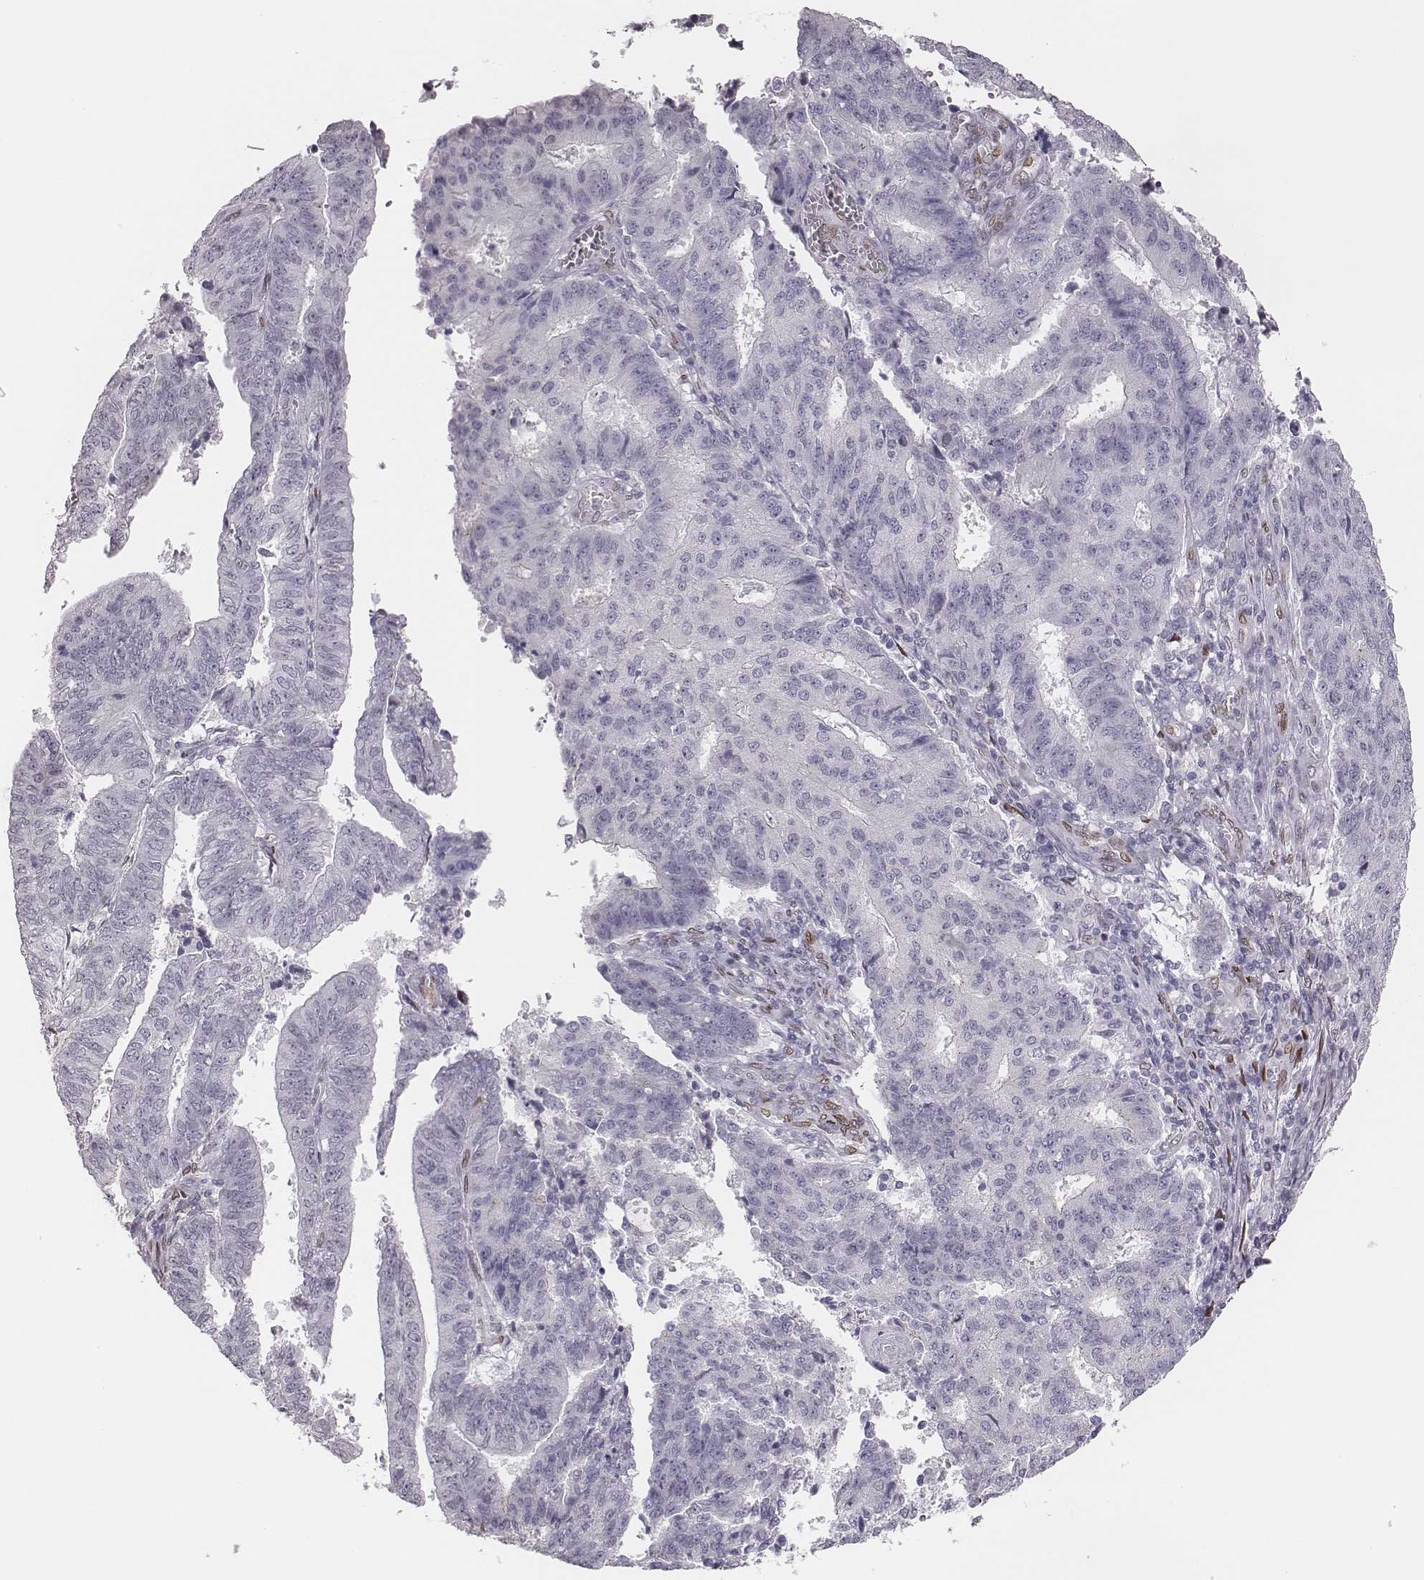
{"staining": {"intensity": "negative", "quantity": "none", "location": "none"}, "tissue": "endometrial cancer", "cell_type": "Tumor cells", "image_type": "cancer", "snomed": [{"axis": "morphology", "description": "Adenocarcinoma, NOS"}, {"axis": "topography", "description": "Endometrium"}], "caption": "High magnification brightfield microscopy of endometrial cancer (adenocarcinoma) stained with DAB (3,3'-diaminobenzidine) (brown) and counterstained with hematoxylin (blue): tumor cells show no significant expression.", "gene": "ADGRF4", "patient": {"sex": "female", "age": 82}}